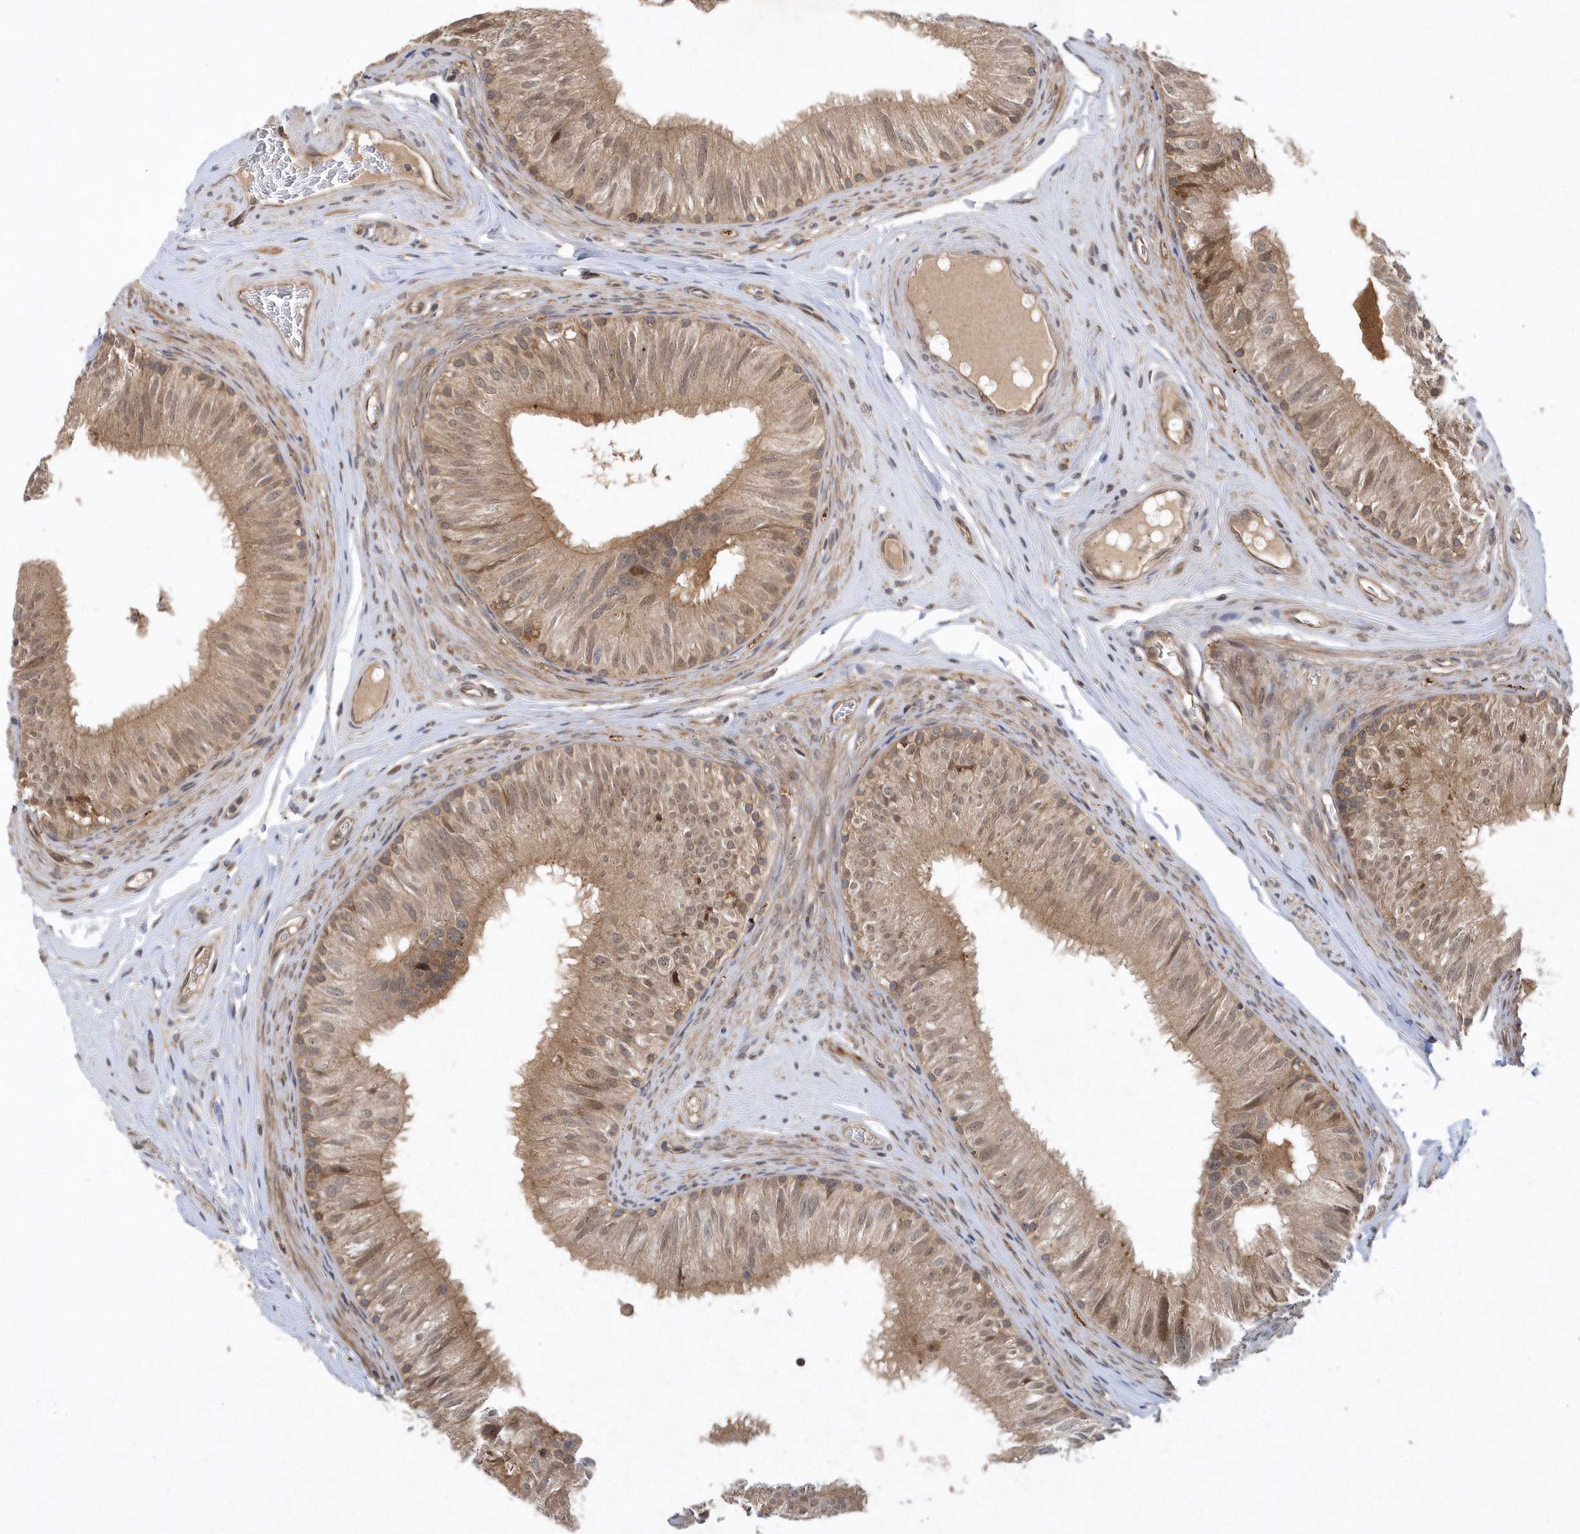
{"staining": {"intensity": "moderate", "quantity": ">75%", "location": "cytoplasmic/membranous,nuclear"}, "tissue": "epididymis", "cell_type": "Glandular cells", "image_type": "normal", "snomed": [{"axis": "morphology", "description": "Normal tissue, NOS"}, {"axis": "topography", "description": "Epididymis"}], "caption": "A brown stain shows moderate cytoplasmic/membranous,nuclear positivity of a protein in glandular cells of unremarkable epididymis. (DAB = brown stain, brightfield microscopy at high magnification).", "gene": "GFM2", "patient": {"sex": "male", "age": 46}}